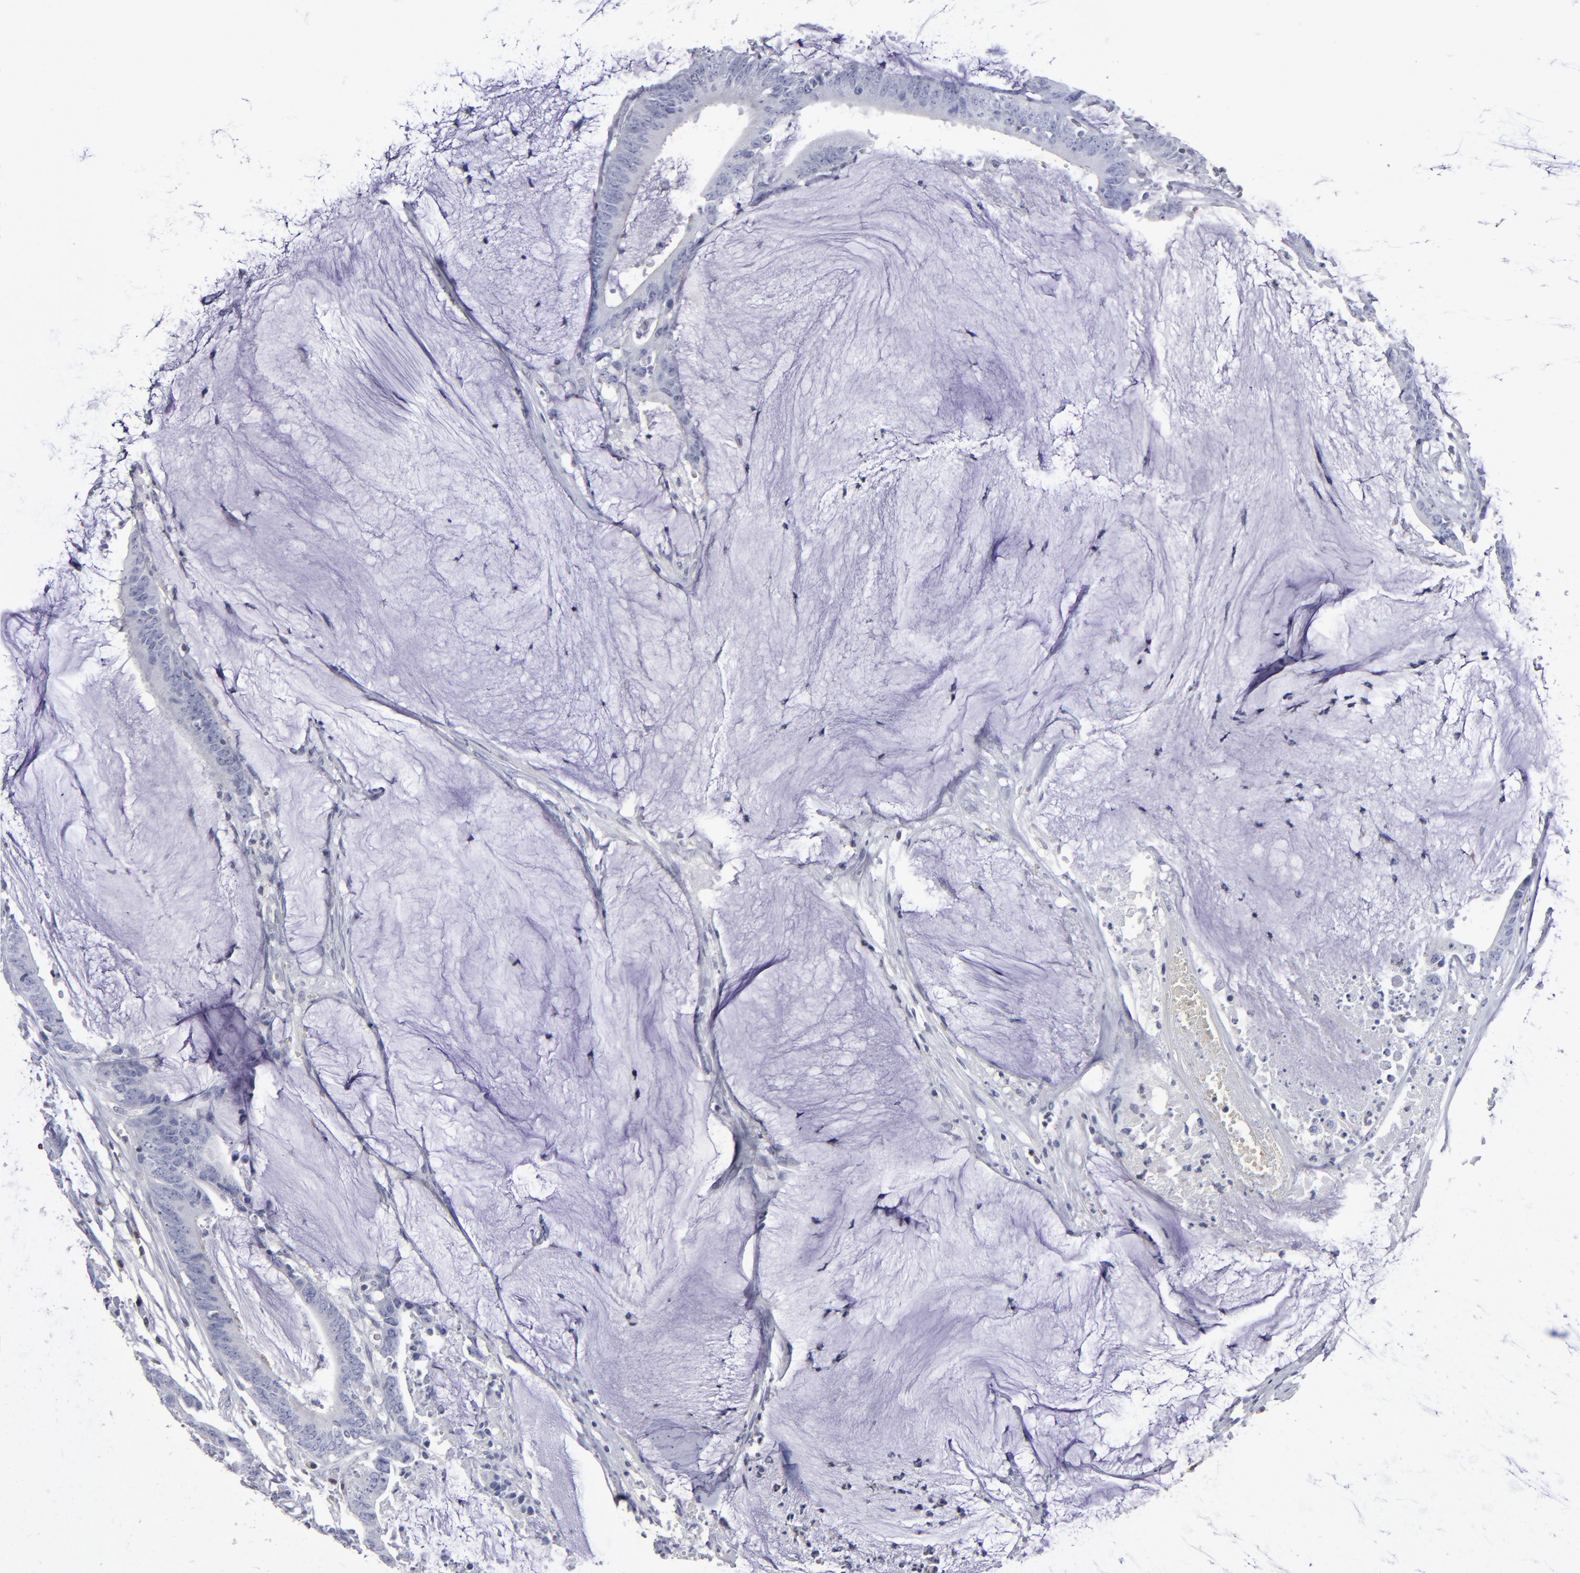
{"staining": {"intensity": "negative", "quantity": "none", "location": "none"}, "tissue": "colorectal cancer", "cell_type": "Tumor cells", "image_type": "cancer", "snomed": [{"axis": "morphology", "description": "Adenocarcinoma, NOS"}, {"axis": "topography", "description": "Rectum"}], "caption": "Photomicrograph shows no protein positivity in tumor cells of colorectal cancer tissue.", "gene": "MGMT", "patient": {"sex": "female", "age": 66}}